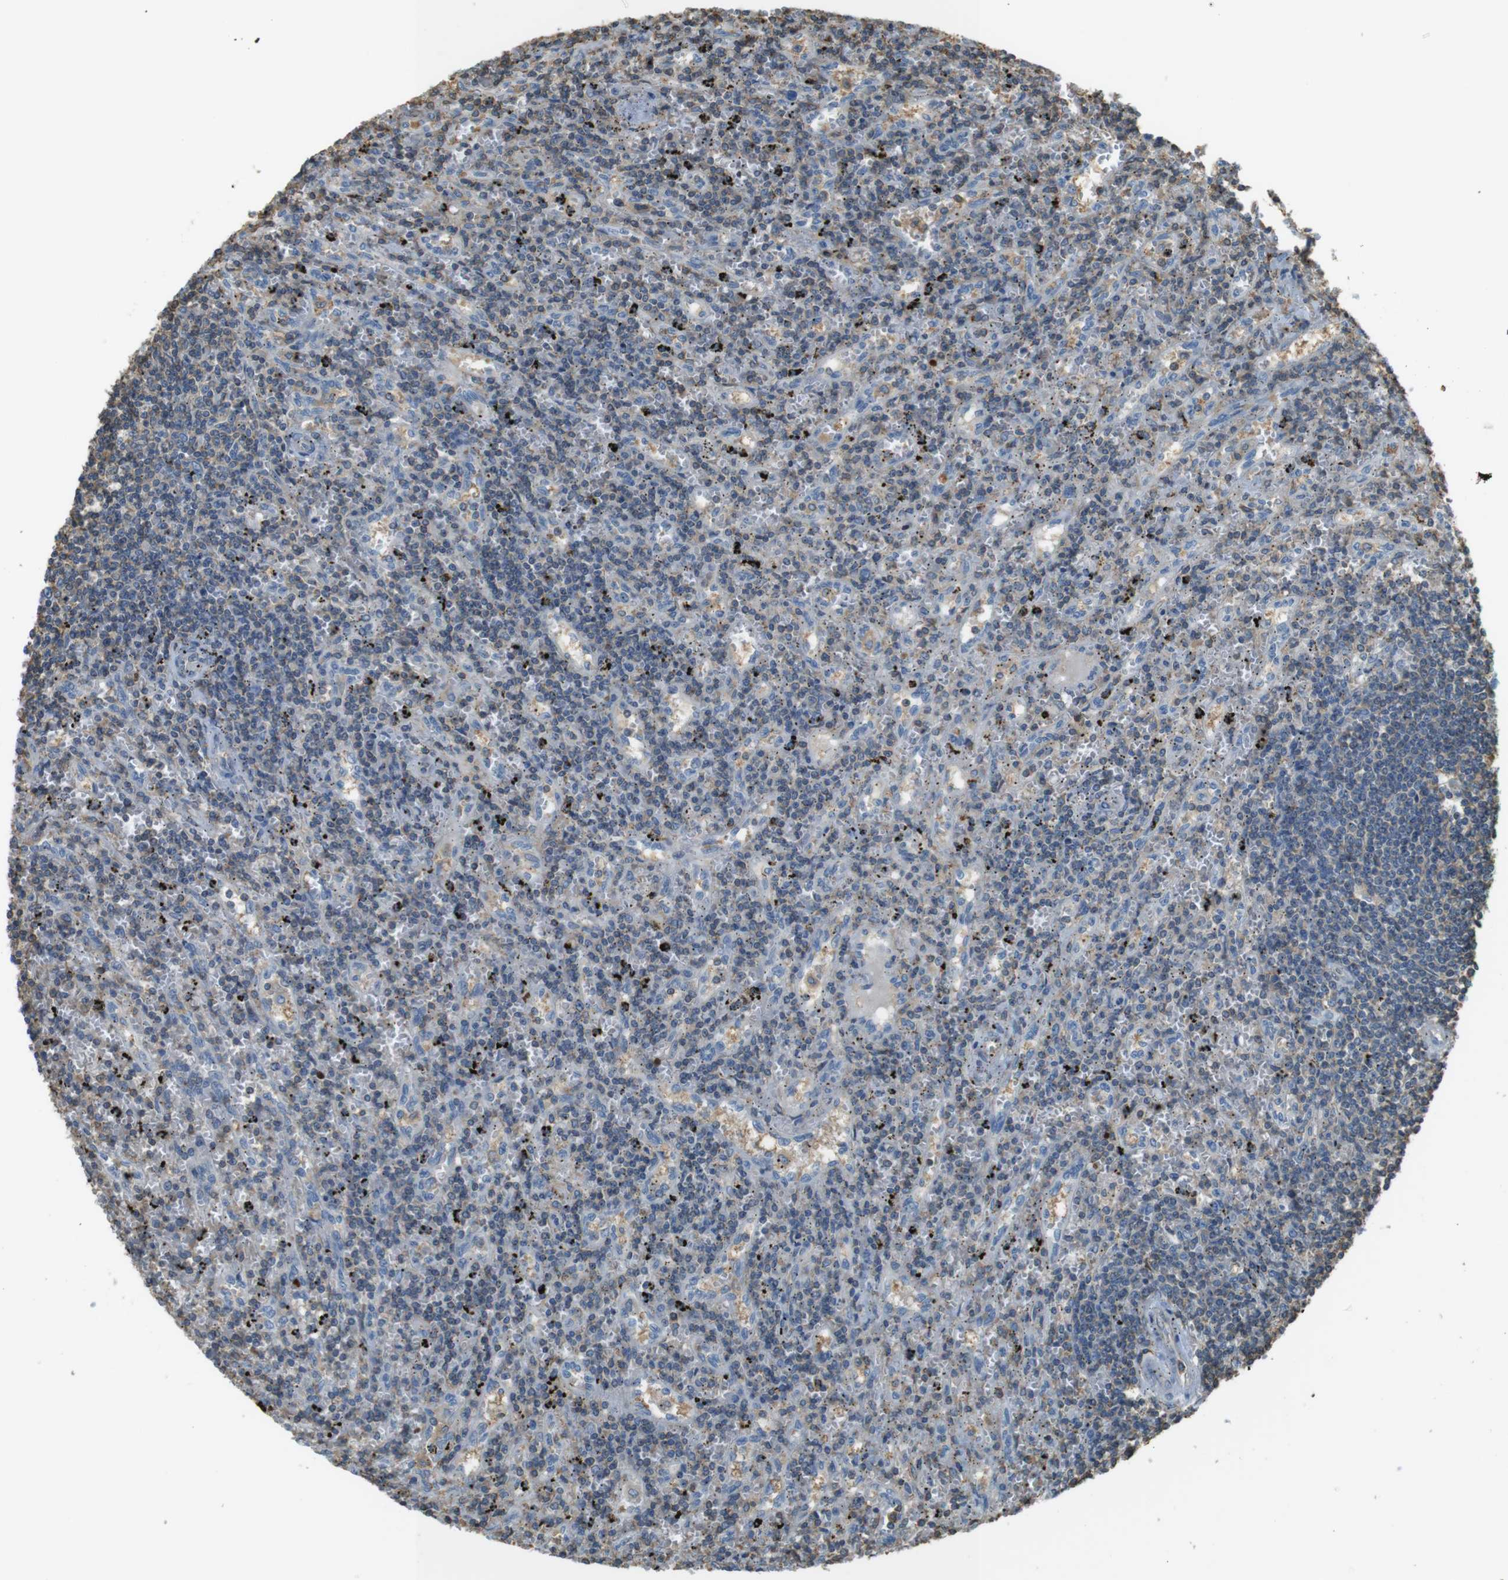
{"staining": {"intensity": "negative", "quantity": "none", "location": "none"}, "tissue": "lymphoma", "cell_type": "Tumor cells", "image_type": "cancer", "snomed": [{"axis": "morphology", "description": "Malignant lymphoma, non-Hodgkin's type, Low grade"}, {"axis": "topography", "description": "Spleen"}], "caption": "Lymphoma stained for a protein using IHC reveals no positivity tumor cells.", "gene": "FCAR", "patient": {"sex": "male", "age": 76}}